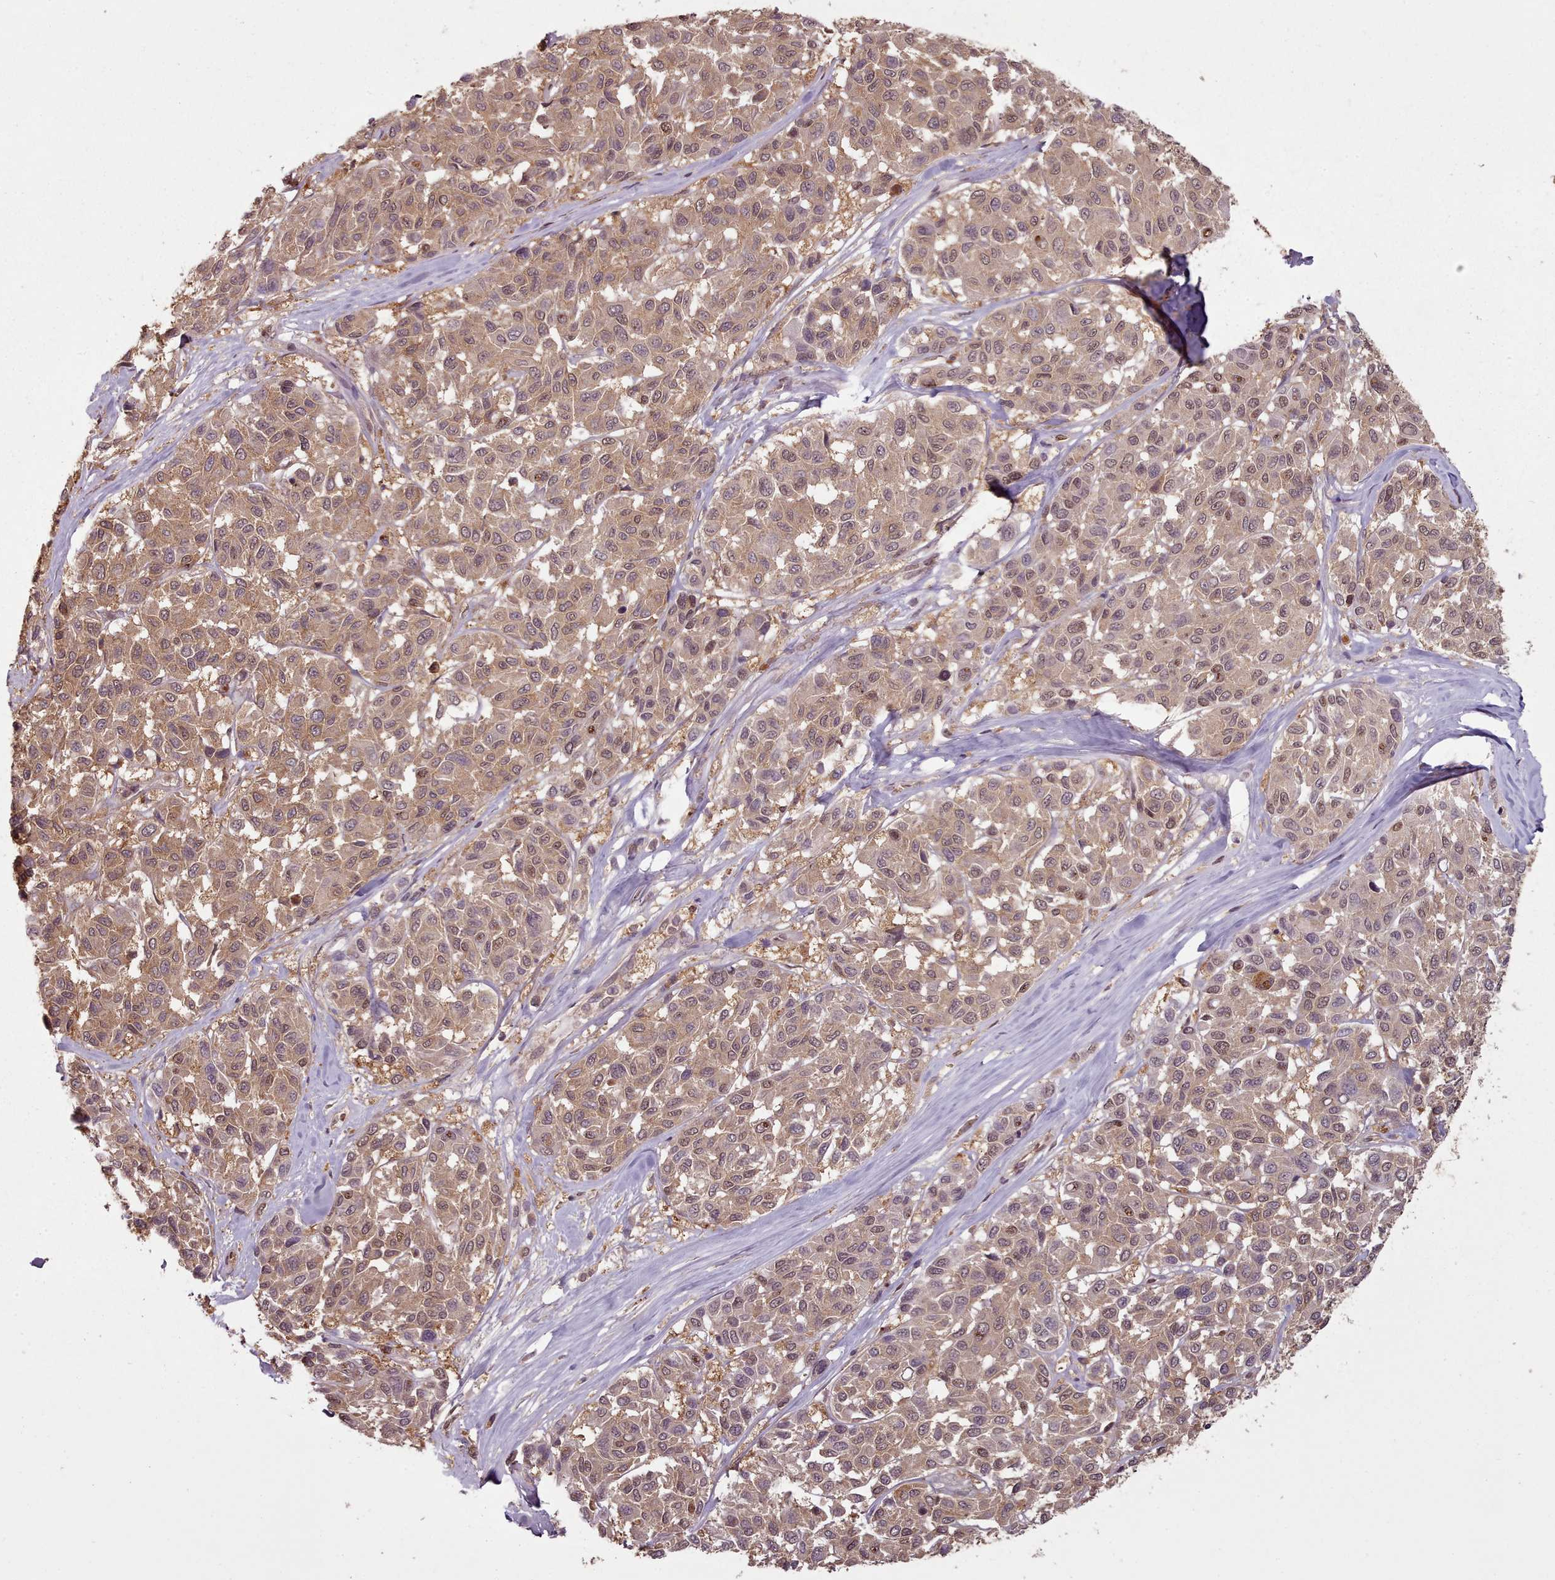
{"staining": {"intensity": "moderate", "quantity": ">75%", "location": "cytoplasmic/membranous"}, "tissue": "melanoma", "cell_type": "Tumor cells", "image_type": "cancer", "snomed": [{"axis": "morphology", "description": "Malignant melanoma, NOS"}, {"axis": "topography", "description": "Skin"}], "caption": "Moderate cytoplasmic/membranous positivity for a protein is seen in approximately >75% of tumor cells of melanoma using IHC.", "gene": "RPS27A", "patient": {"sex": "female", "age": 66}}